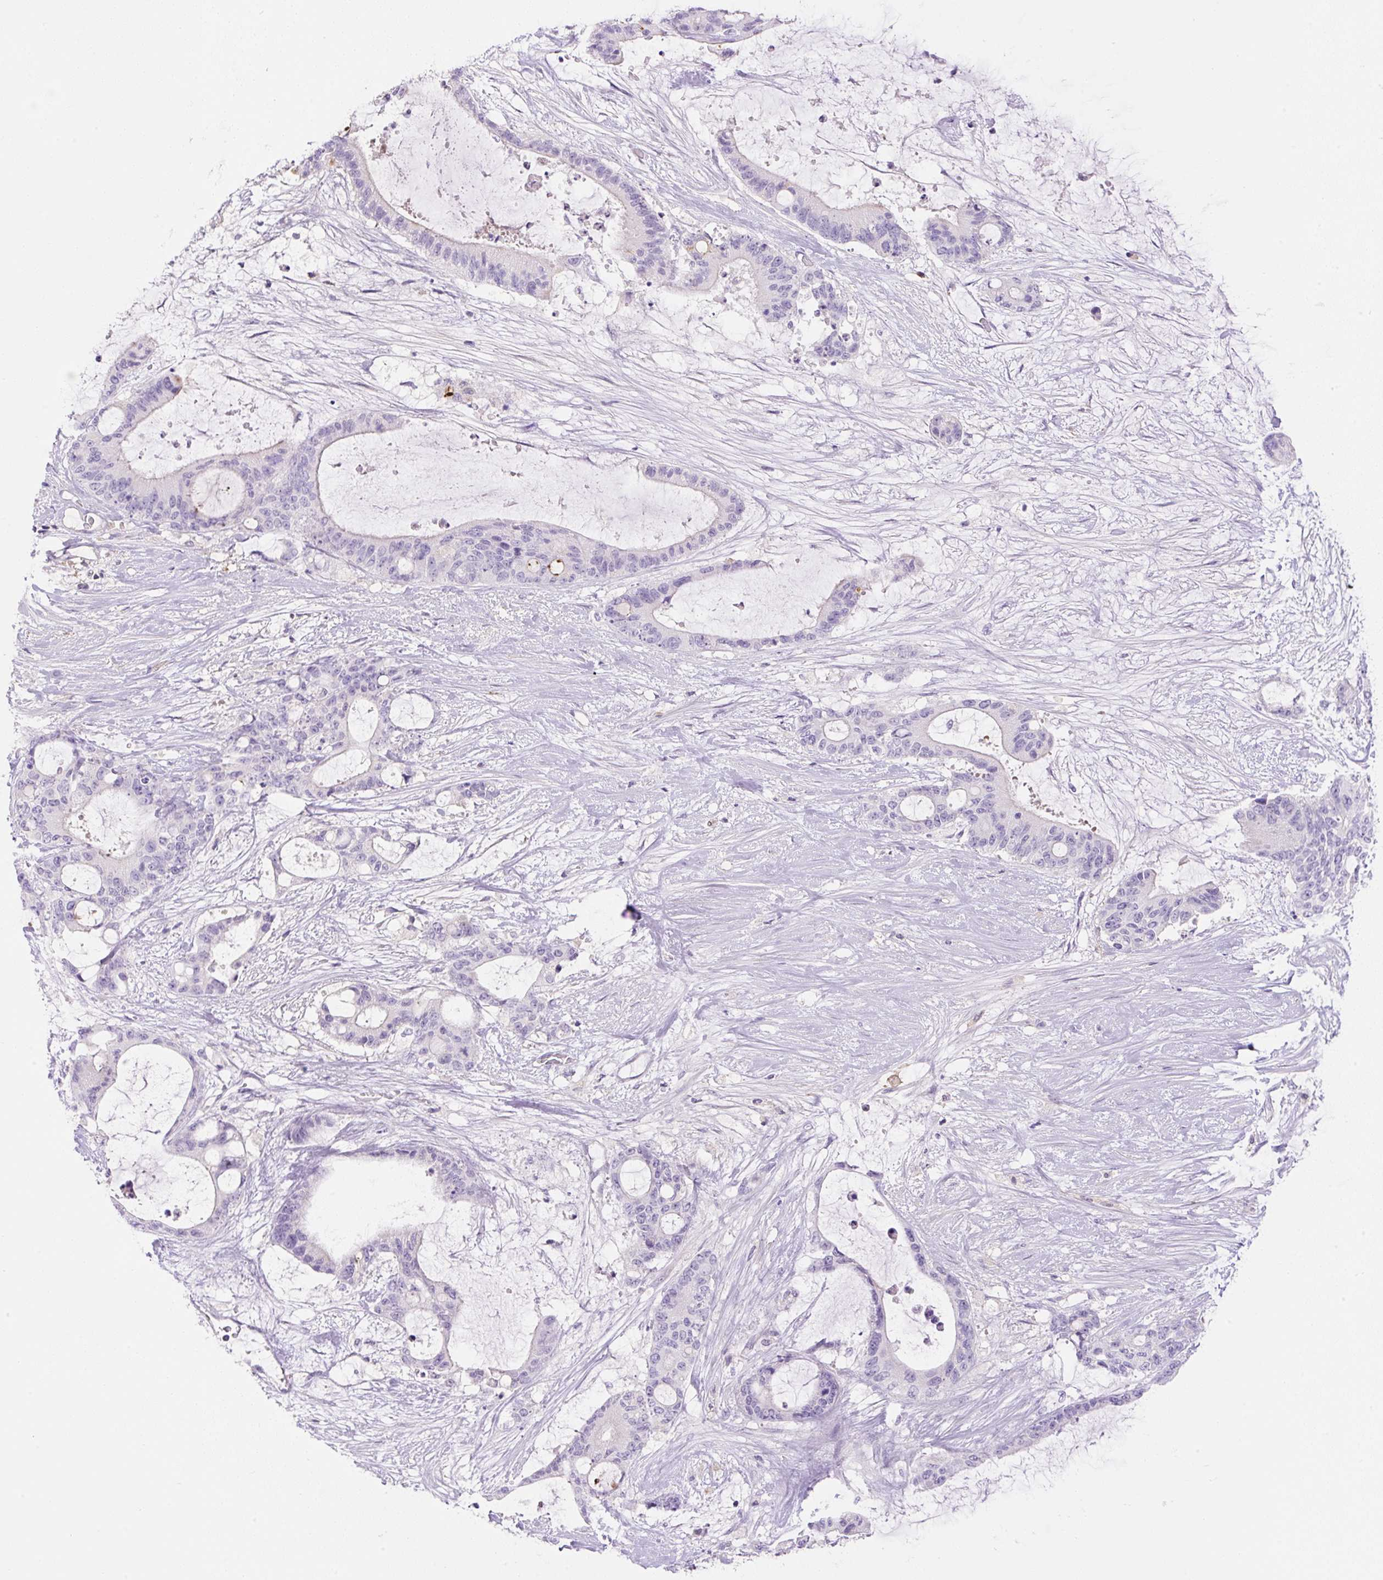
{"staining": {"intensity": "negative", "quantity": "none", "location": "none"}, "tissue": "liver cancer", "cell_type": "Tumor cells", "image_type": "cancer", "snomed": [{"axis": "morphology", "description": "Normal tissue, NOS"}, {"axis": "morphology", "description": "Cholangiocarcinoma"}, {"axis": "topography", "description": "Liver"}, {"axis": "topography", "description": "Peripheral nerve tissue"}], "caption": "A high-resolution image shows immunohistochemistry staining of cholangiocarcinoma (liver), which exhibits no significant positivity in tumor cells.", "gene": "TDRD15", "patient": {"sex": "female", "age": 73}}